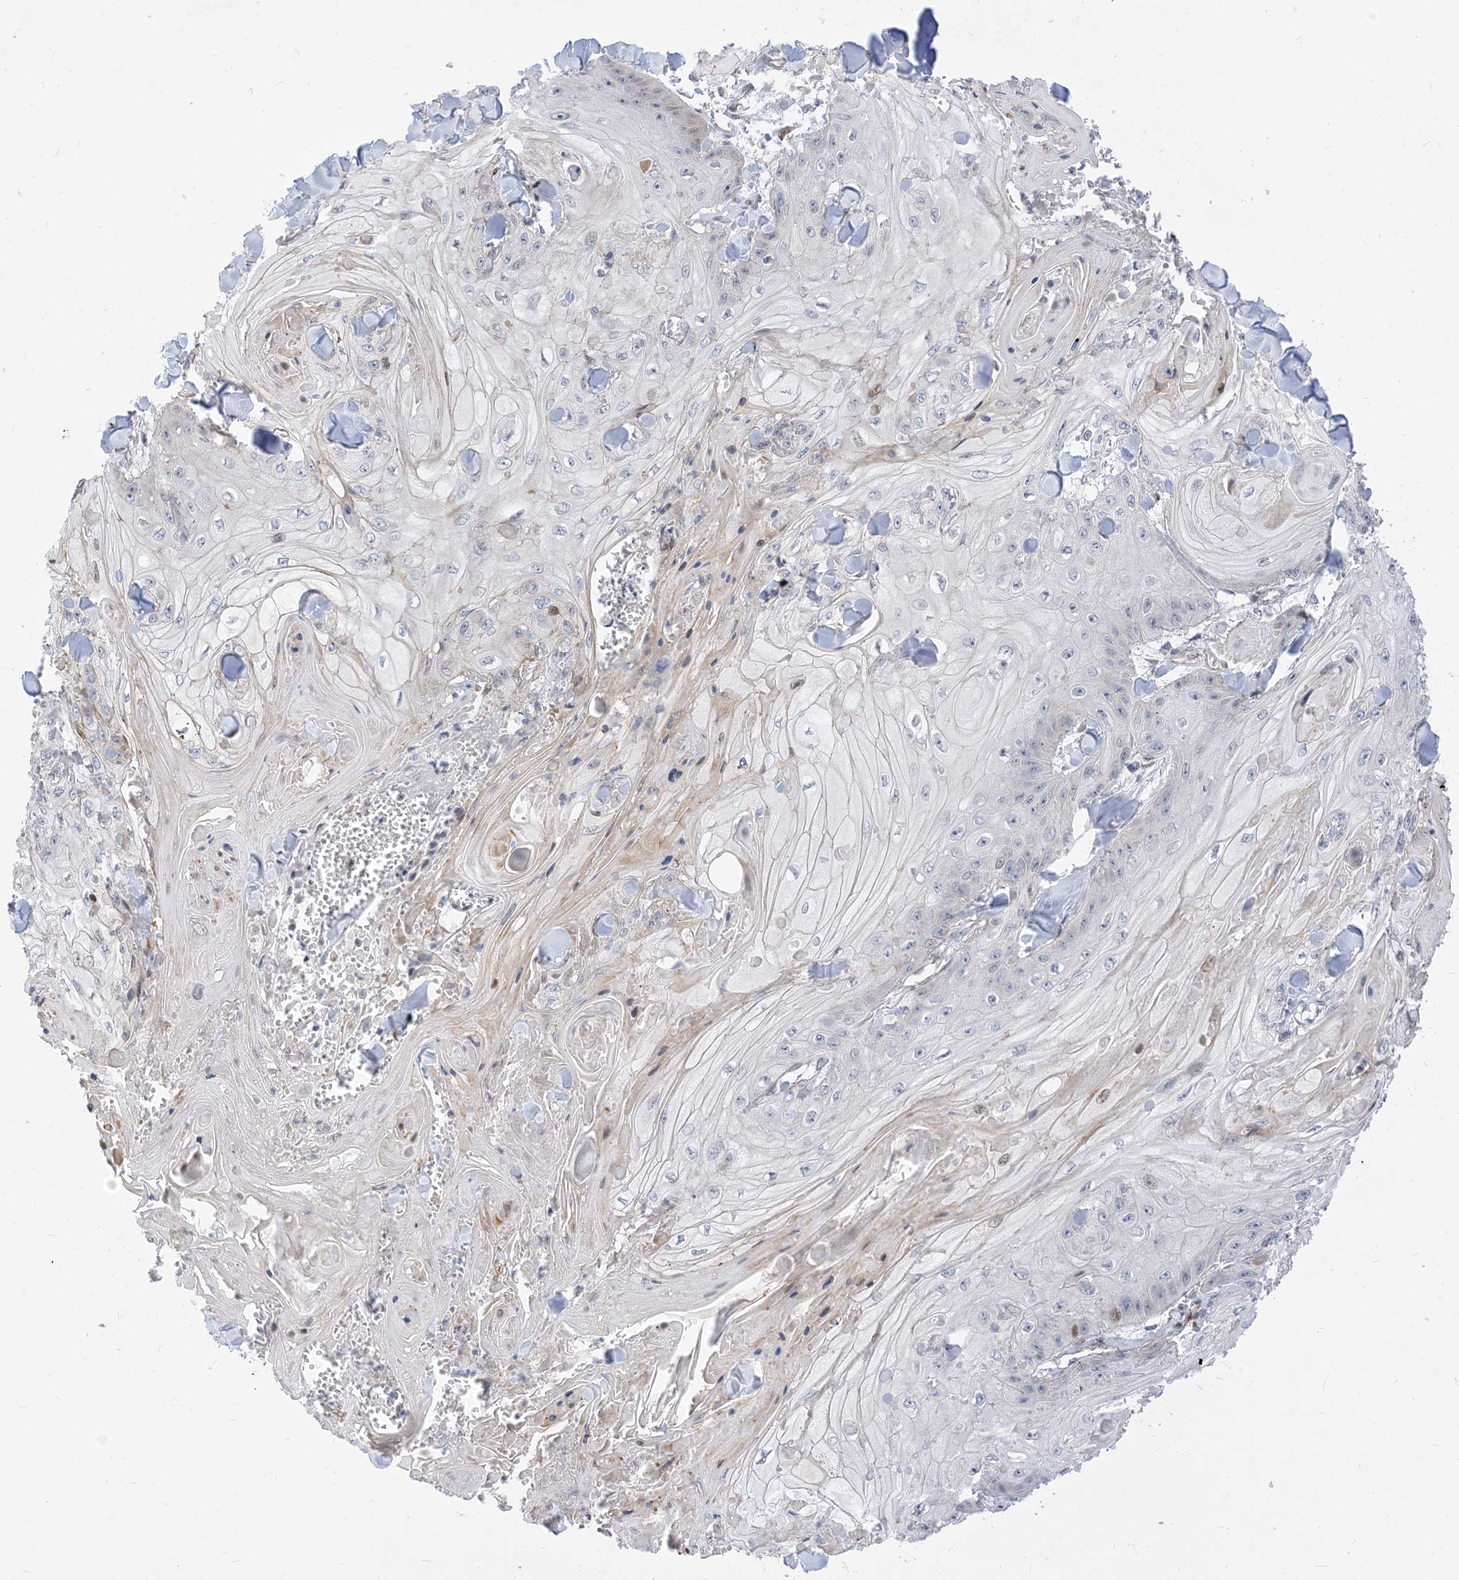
{"staining": {"intensity": "negative", "quantity": "none", "location": "none"}, "tissue": "skin cancer", "cell_type": "Tumor cells", "image_type": "cancer", "snomed": [{"axis": "morphology", "description": "Squamous cell carcinoma, NOS"}, {"axis": "topography", "description": "Skin"}], "caption": "Human skin cancer stained for a protein using immunohistochemistry demonstrates no expression in tumor cells.", "gene": "TYSND1", "patient": {"sex": "male", "age": 74}}